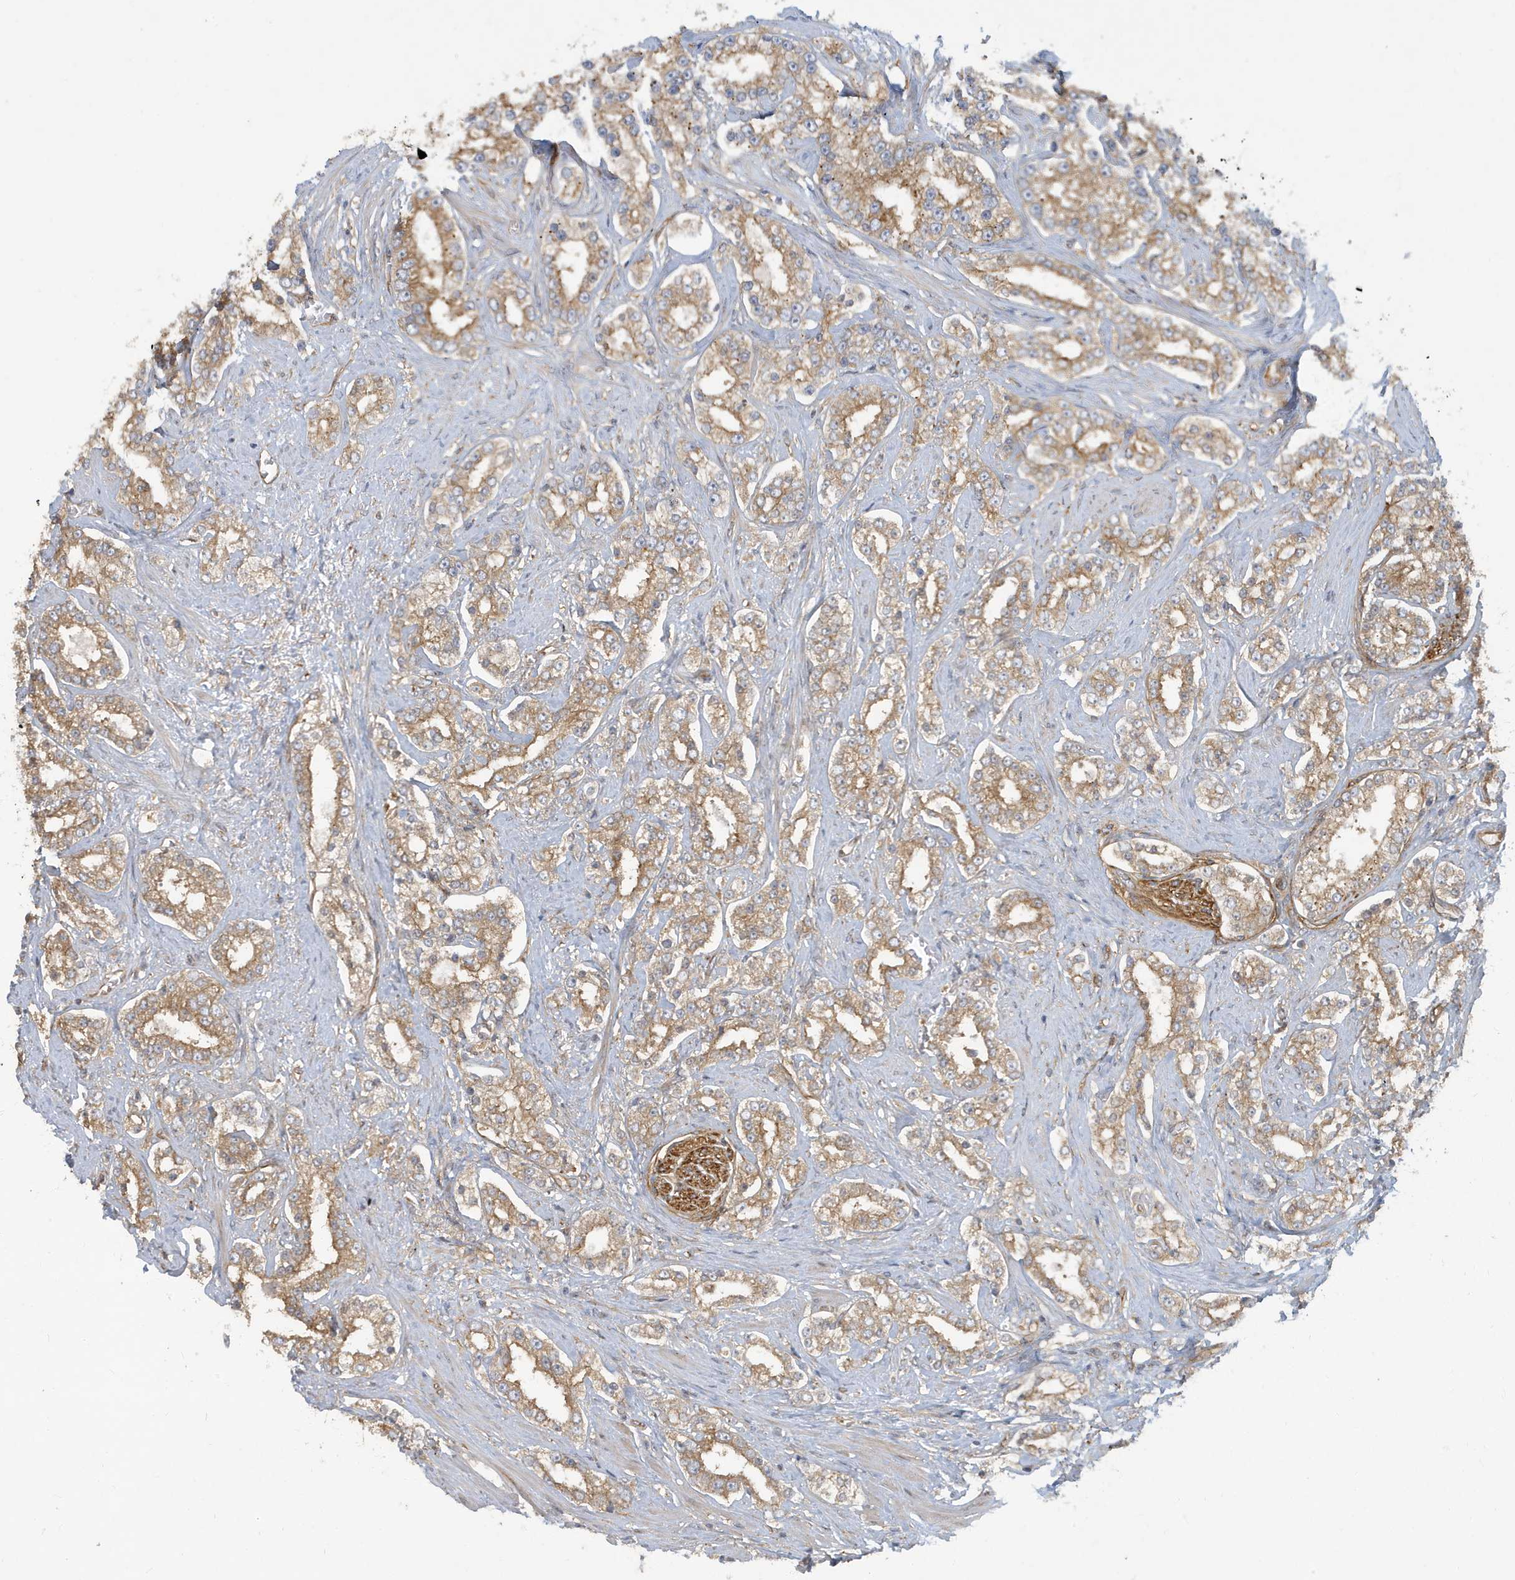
{"staining": {"intensity": "moderate", "quantity": ">75%", "location": "cytoplasmic/membranous"}, "tissue": "prostate cancer", "cell_type": "Tumor cells", "image_type": "cancer", "snomed": [{"axis": "morphology", "description": "Normal tissue, NOS"}, {"axis": "morphology", "description": "Adenocarcinoma, High grade"}, {"axis": "topography", "description": "Prostate"}], "caption": "A medium amount of moderate cytoplasmic/membranous positivity is appreciated in approximately >75% of tumor cells in prostate cancer tissue.", "gene": "ATP23", "patient": {"sex": "male", "age": 83}}